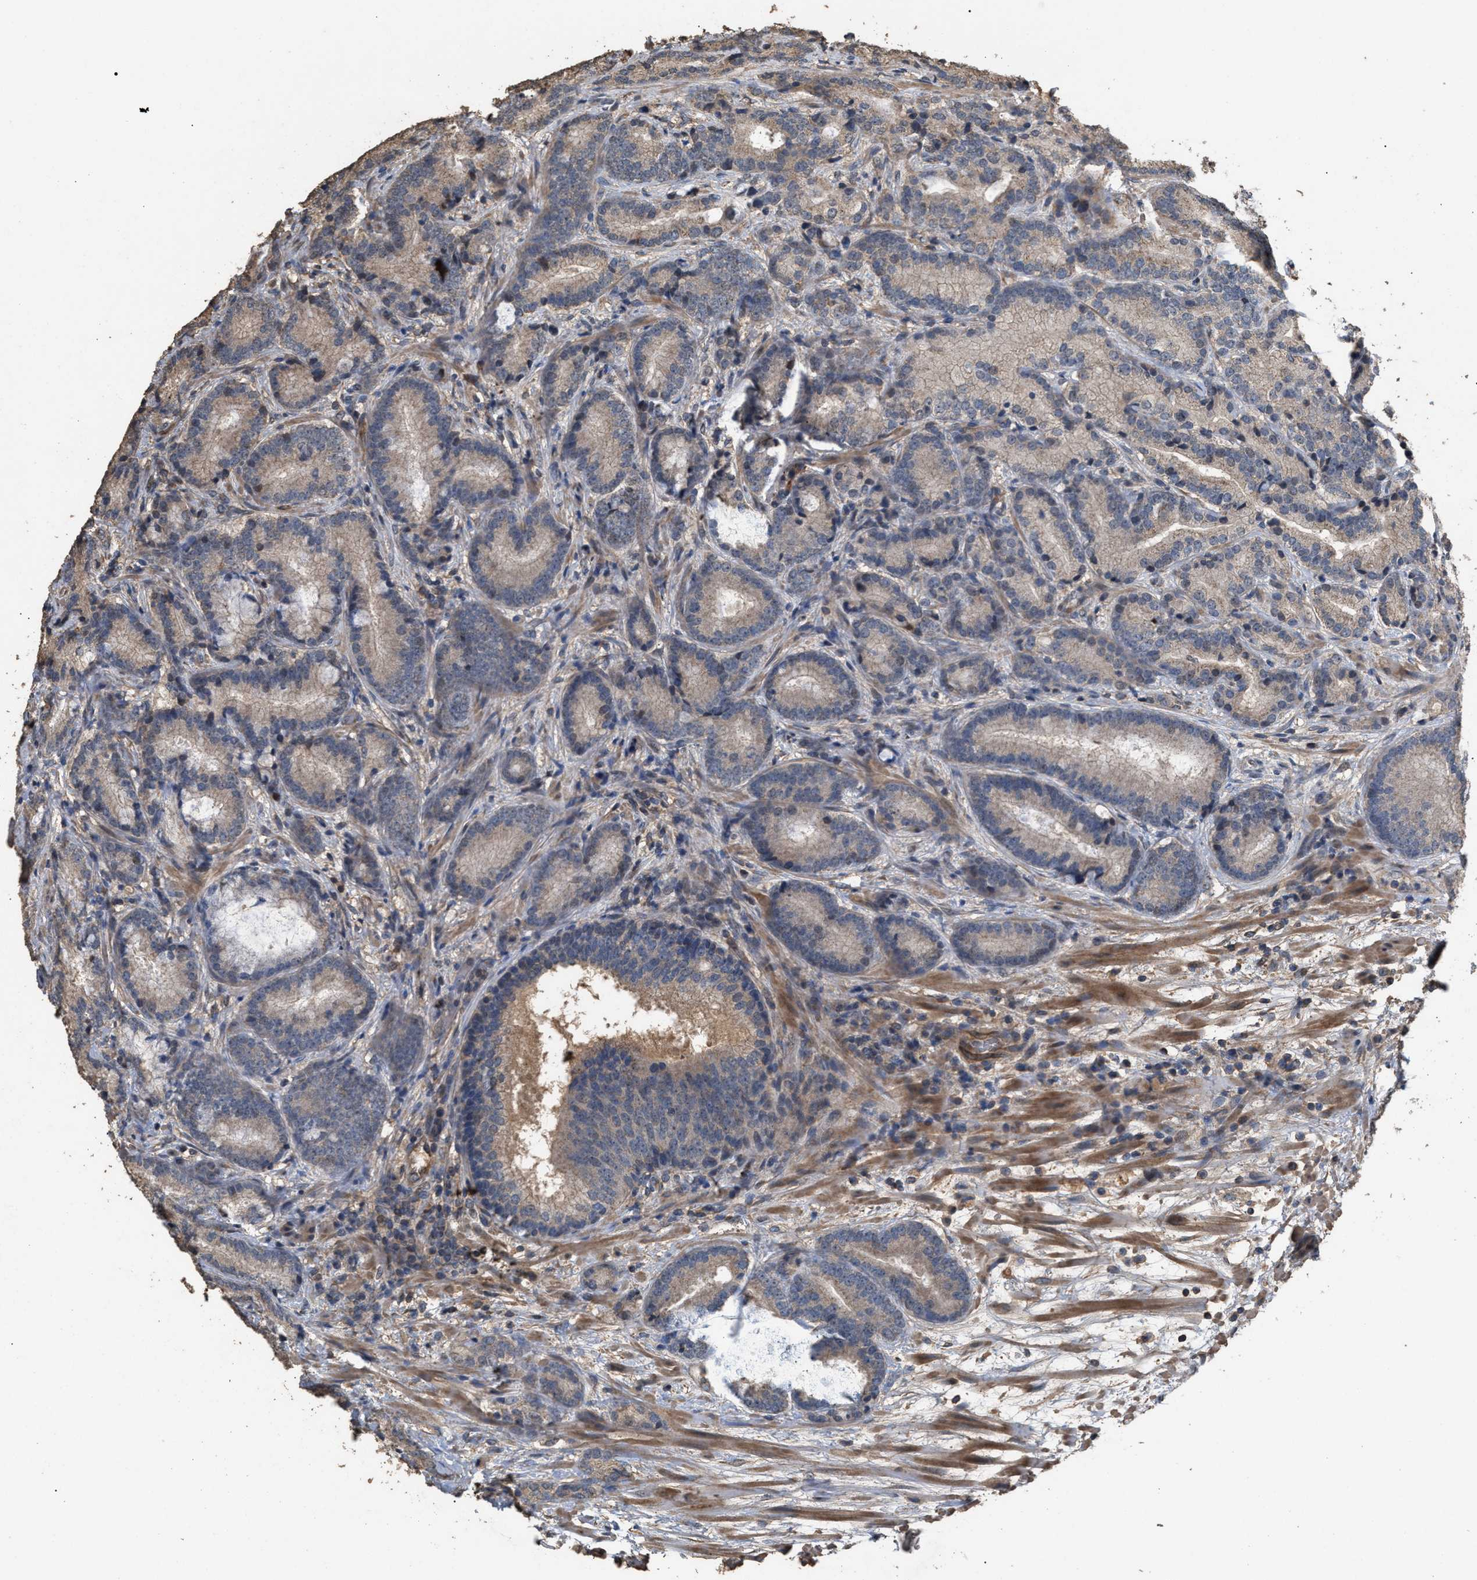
{"staining": {"intensity": "weak", "quantity": ">75%", "location": "cytoplasmic/membranous"}, "tissue": "prostate cancer", "cell_type": "Tumor cells", "image_type": "cancer", "snomed": [{"axis": "morphology", "description": "Adenocarcinoma, High grade"}, {"axis": "topography", "description": "Prostate"}], "caption": "This photomicrograph exhibits immunohistochemistry (IHC) staining of prostate cancer, with low weak cytoplasmic/membranous expression in approximately >75% of tumor cells.", "gene": "HTRA3", "patient": {"sex": "male", "age": 55}}